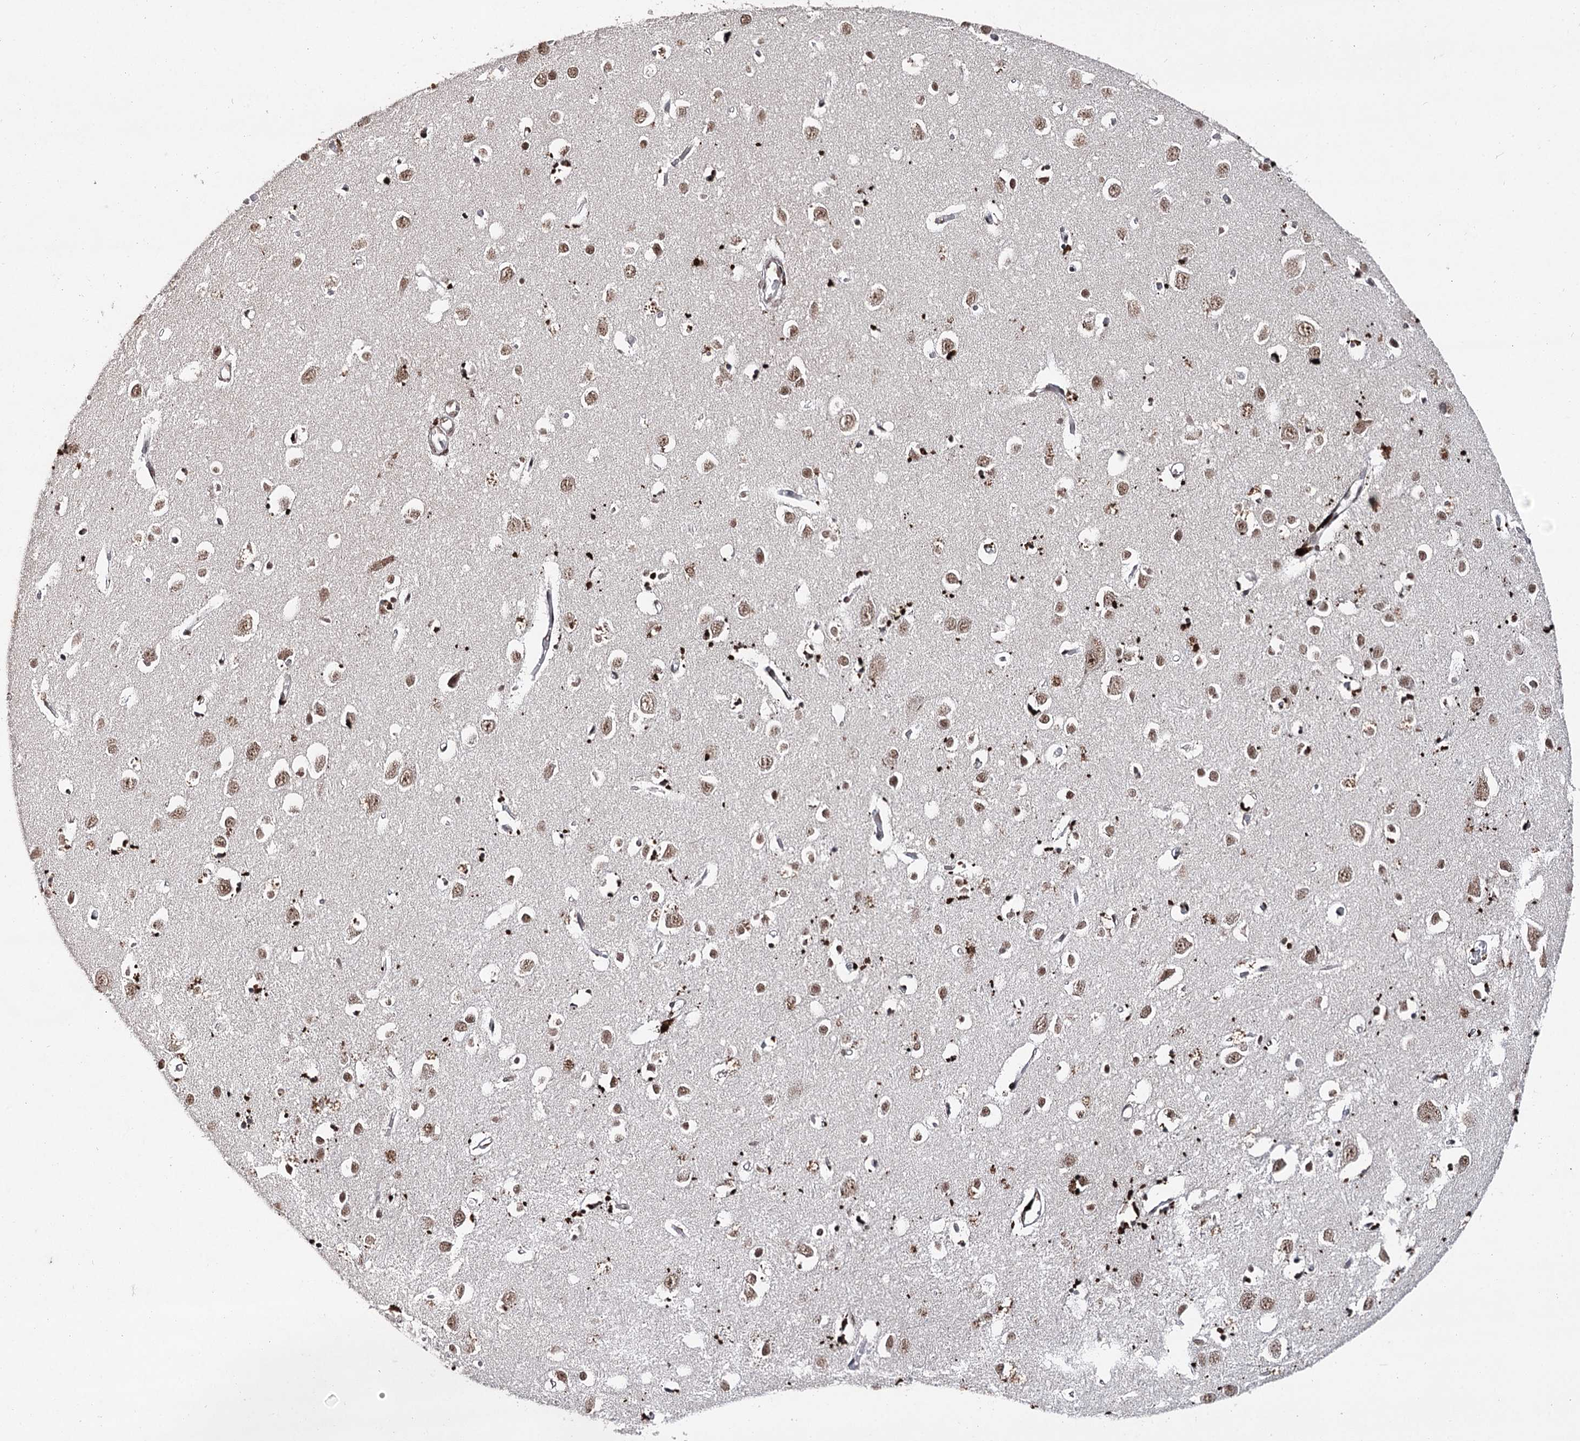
{"staining": {"intensity": "strong", "quantity": "25%-75%", "location": "cytoplasmic/membranous,nuclear"}, "tissue": "cerebral cortex", "cell_type": "Endothelial cells", "image_type": "normal", "snomed": [{"axis": "morphology", "description": "Normal tissue, NOS"}, {"axis": "topography", "description": "Cerebral cortex"}], "caption": "This image reveals IHC staining of benign human cerebral cortex, with high strong cytoplasmic/membranous,nuclear positivity in about 25%-75% of endothelial cells.", "gene": "PDCD4", "patient": {"sex": "female", "age": 64}}